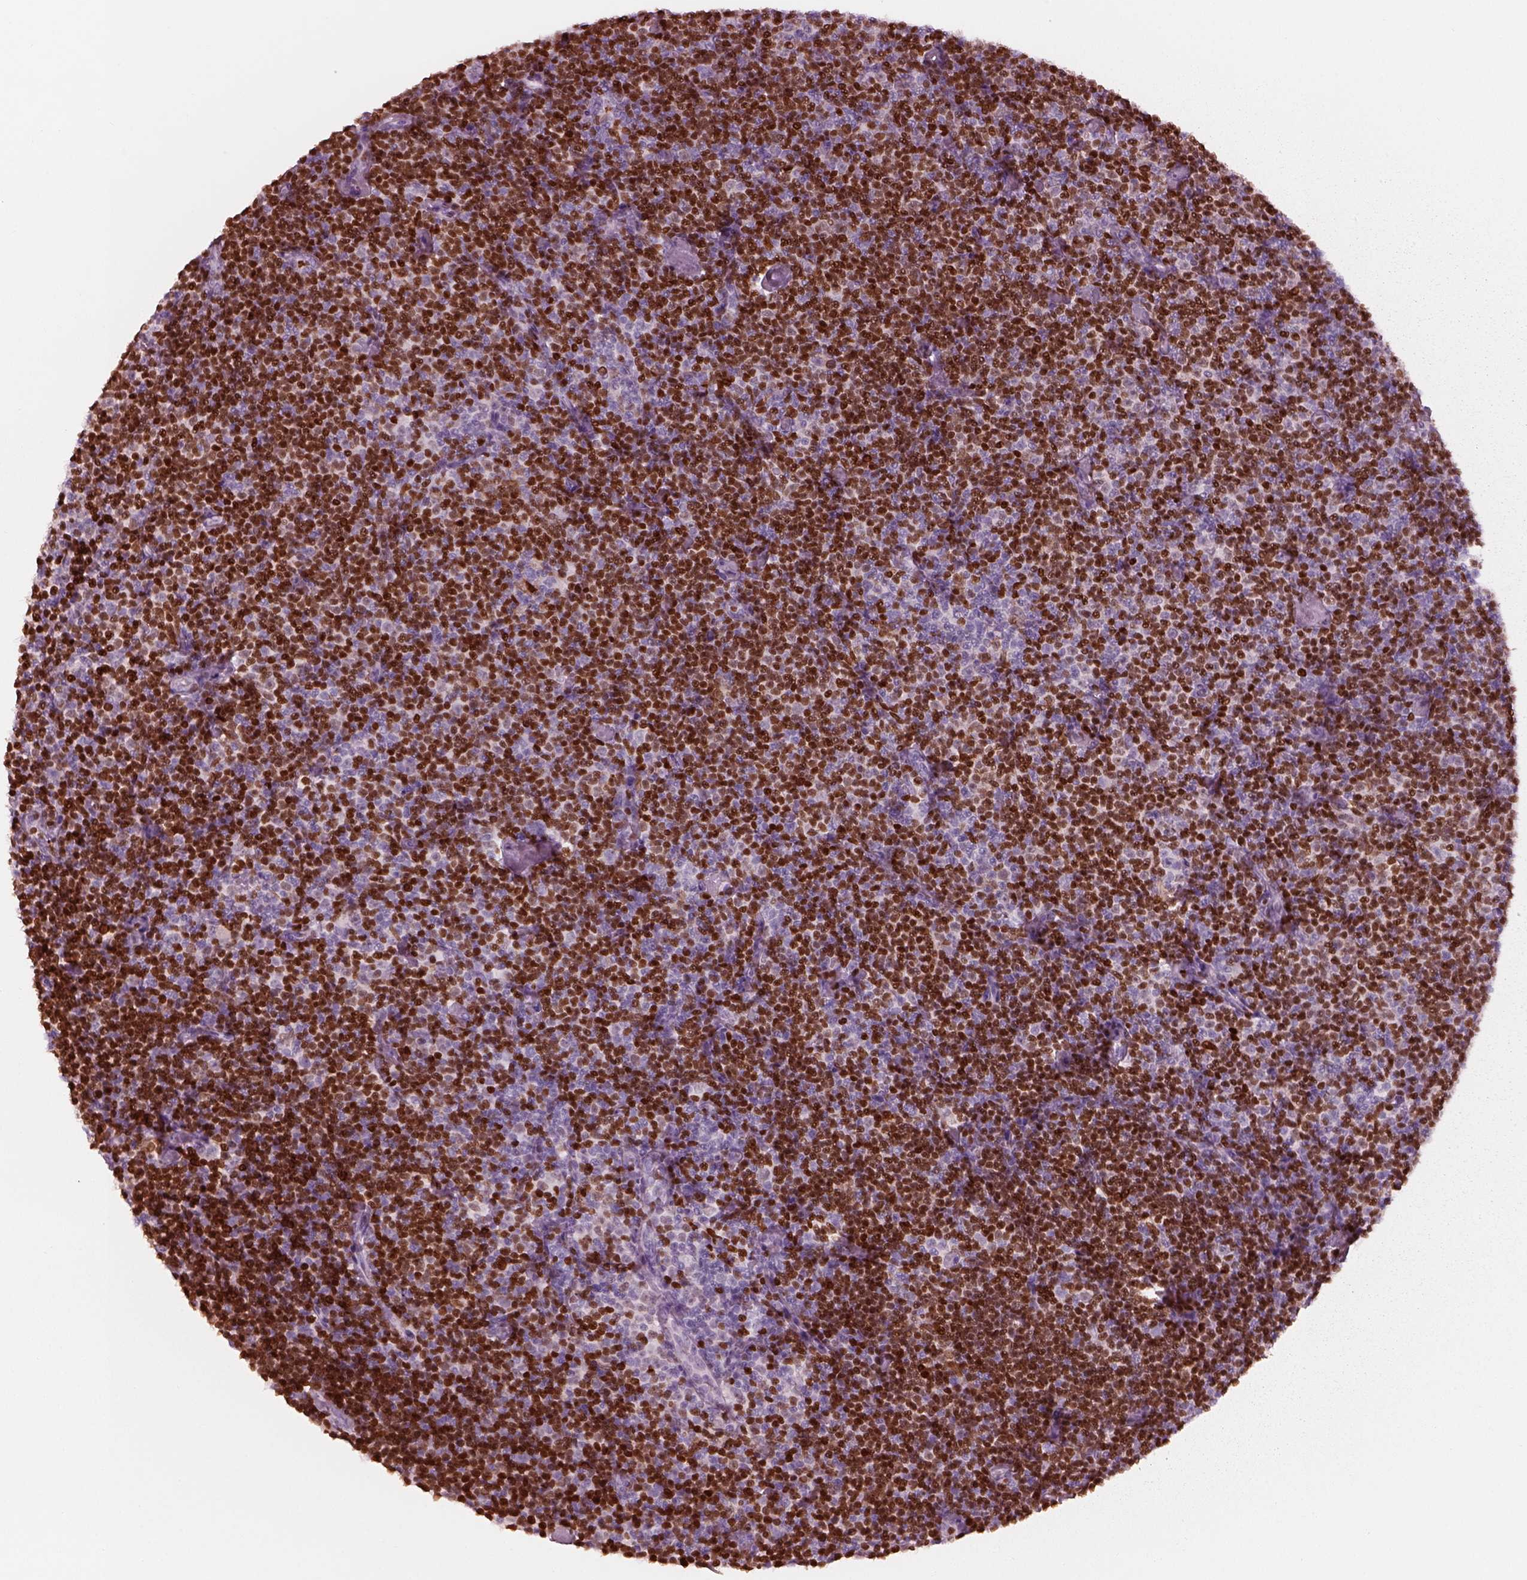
{"staining": {"intensity": "strong", "quantity": "25%-75%", "location": "cytoplasmic/membranous,nuclear"}, "tissue": "lymphoma", "cell_type": "Tumor cells", "image_type": "cancer", "snomed": [{"axis": "morphology", "description": "Malignant lymphoma, non-Hodgkin's type, Low grade"}, {"axis": "topography", "description": "Lymph node"}], "caption": "Protein expression analysis of human malignant lymphoma, non-Hodgkin's type (low-grade) reveals strong cytoplasmic/membranous and nuclear positivity in approximately 25%-75% of tumor cells.", "gene": "ALOX5", "patient": {"sex": "male", "age": 81}}